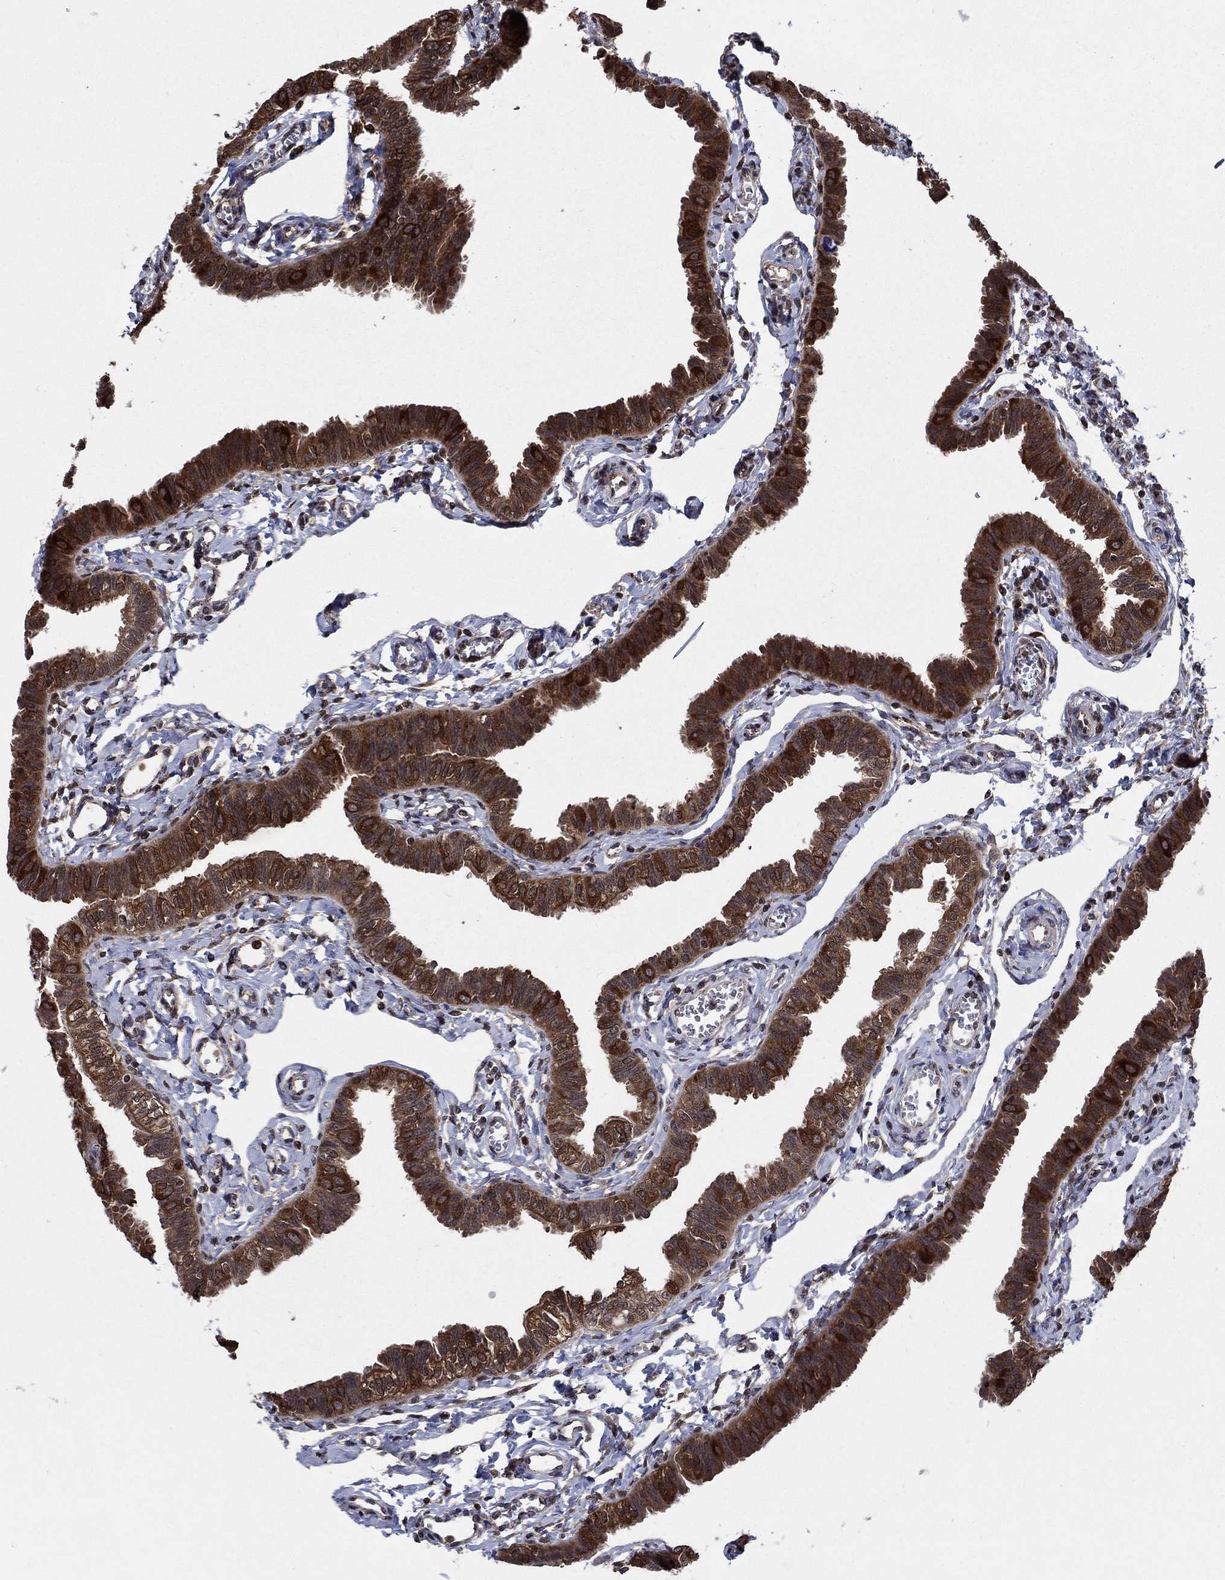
{"staining": {"intensity": "strong", "quantity": ">75%", "location": "cytoplasmic/membranous"}, "tissue": "fallopian tube", "cell_type": "Glandular cells", "image_type": "normal", "snomed": [{"axis": "morphology", "description": "Normal tissue, NOS"}, {"axis": "topography", "description": "Fallopian tube"}], "caption": "The image shows a brown stain indicating the presence of a protein in the cytoplasmic/membranous of glandular cells in fallopian tube.", "gene": "CACYBP", "patient": {"sex": "female", "age": 54}}